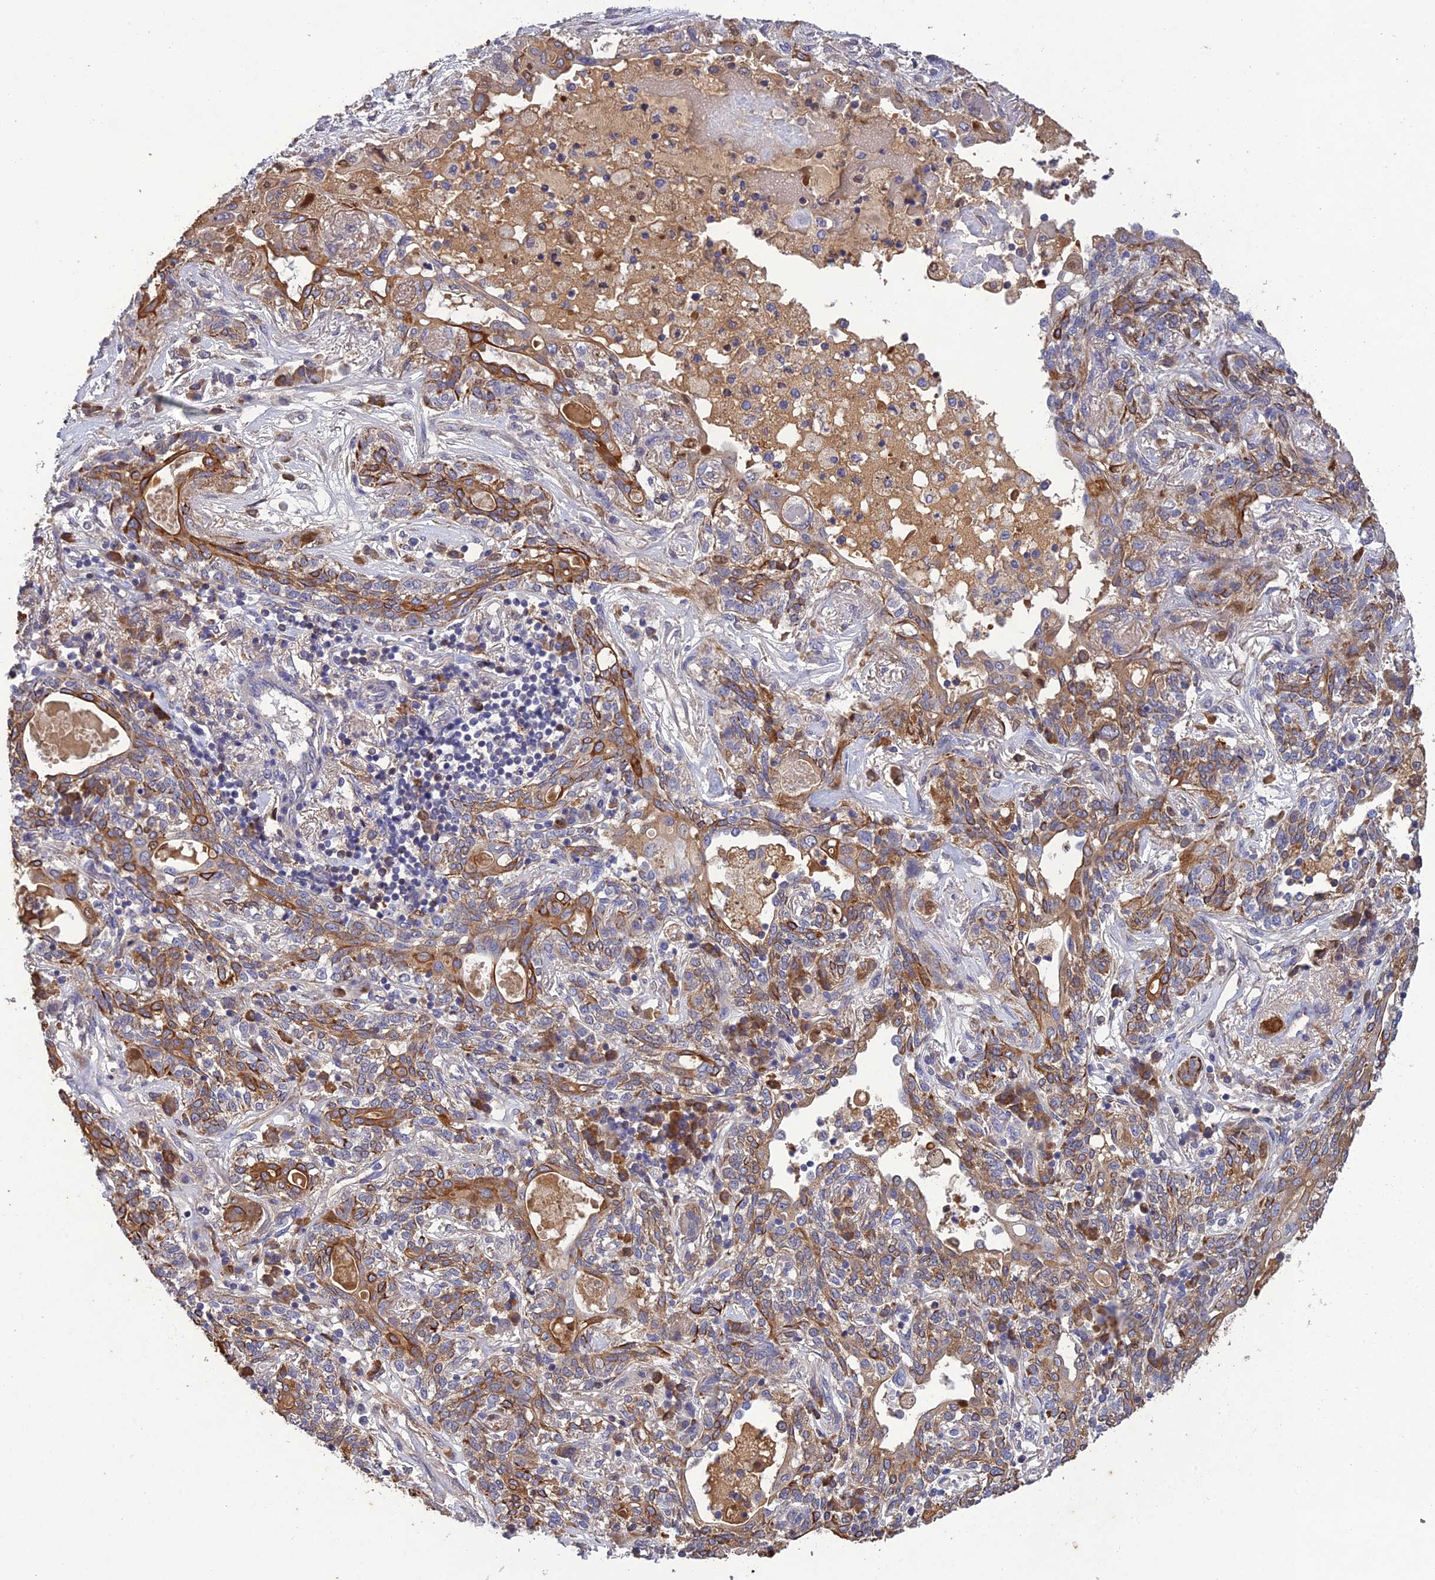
{"staining": {"intensity": "strong", "quantity": "<25%", "location": "cytoplasmic/membranous"}, "tissue": "lung cancer", "cell_type": "Tumor cells", "image_type": "cancer", "snomed": [{"axis": "morphology", "description": "Squamous cell carcinoma, NOS"}, {"axis": "topography", "description": "Lung"}], "caption": "Lung cancer stained with a brown dye exhibits strong cytoplasmic/membranous positive expression in approximately <25% of tumor cells.", "gene": "SLC39A13", "patient": {"sex": "female", "age": 70}}